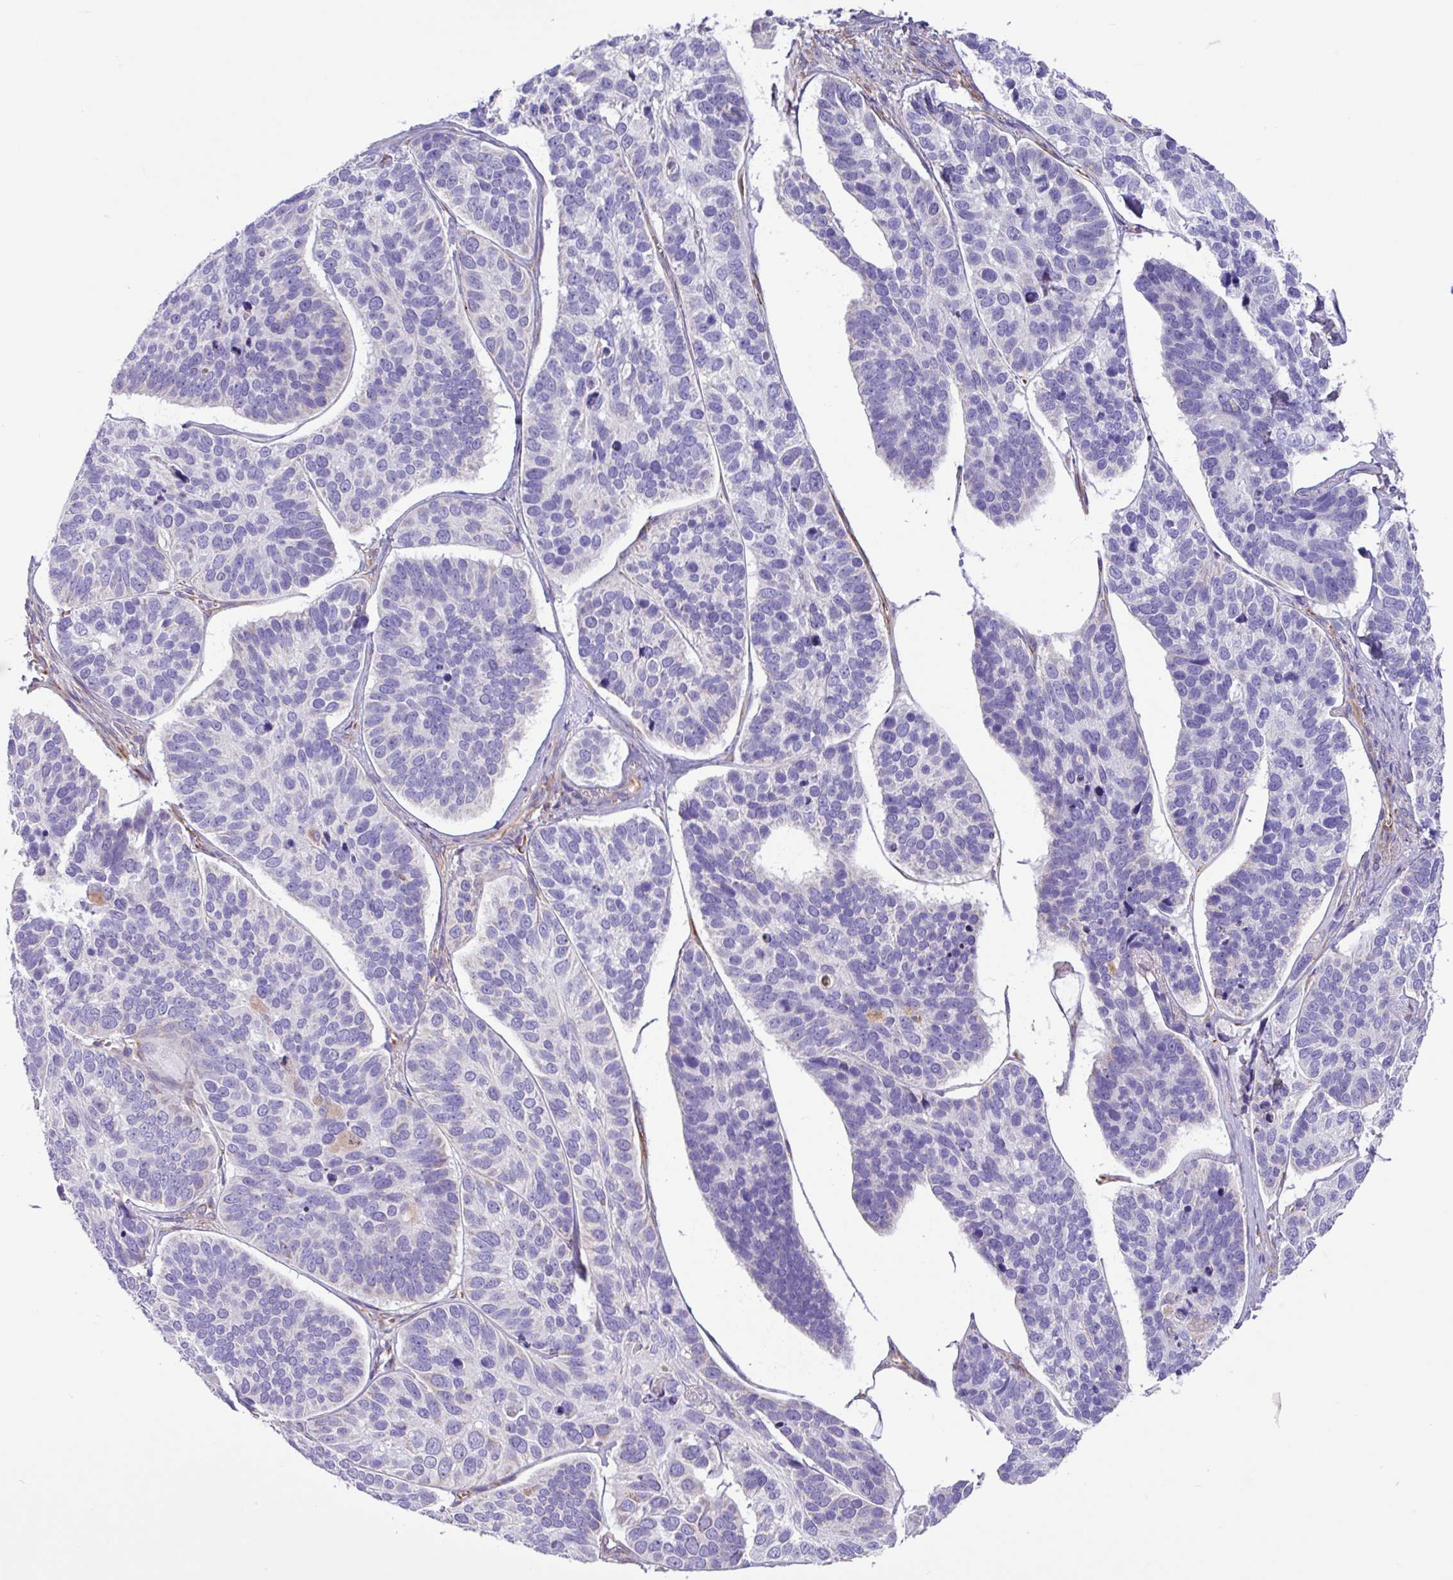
{"staining": {"intensity": "negative", "quantity": "none", "location": "none"}, "tissue": "skin cancer", "cell_type": "Tumor cells", "image_type": "cancer", "snomed": [{"axis": "morphology", "description": "Basal cell carcinoma"}, {"axis": "topography", "description": "Skin"}], "caption": "An IHC image of skin cancer is shown. There is no staining in tumor cells of skin cancer.", "gene": "MRM2", "patient": {"sex": "male", "age": 62}}